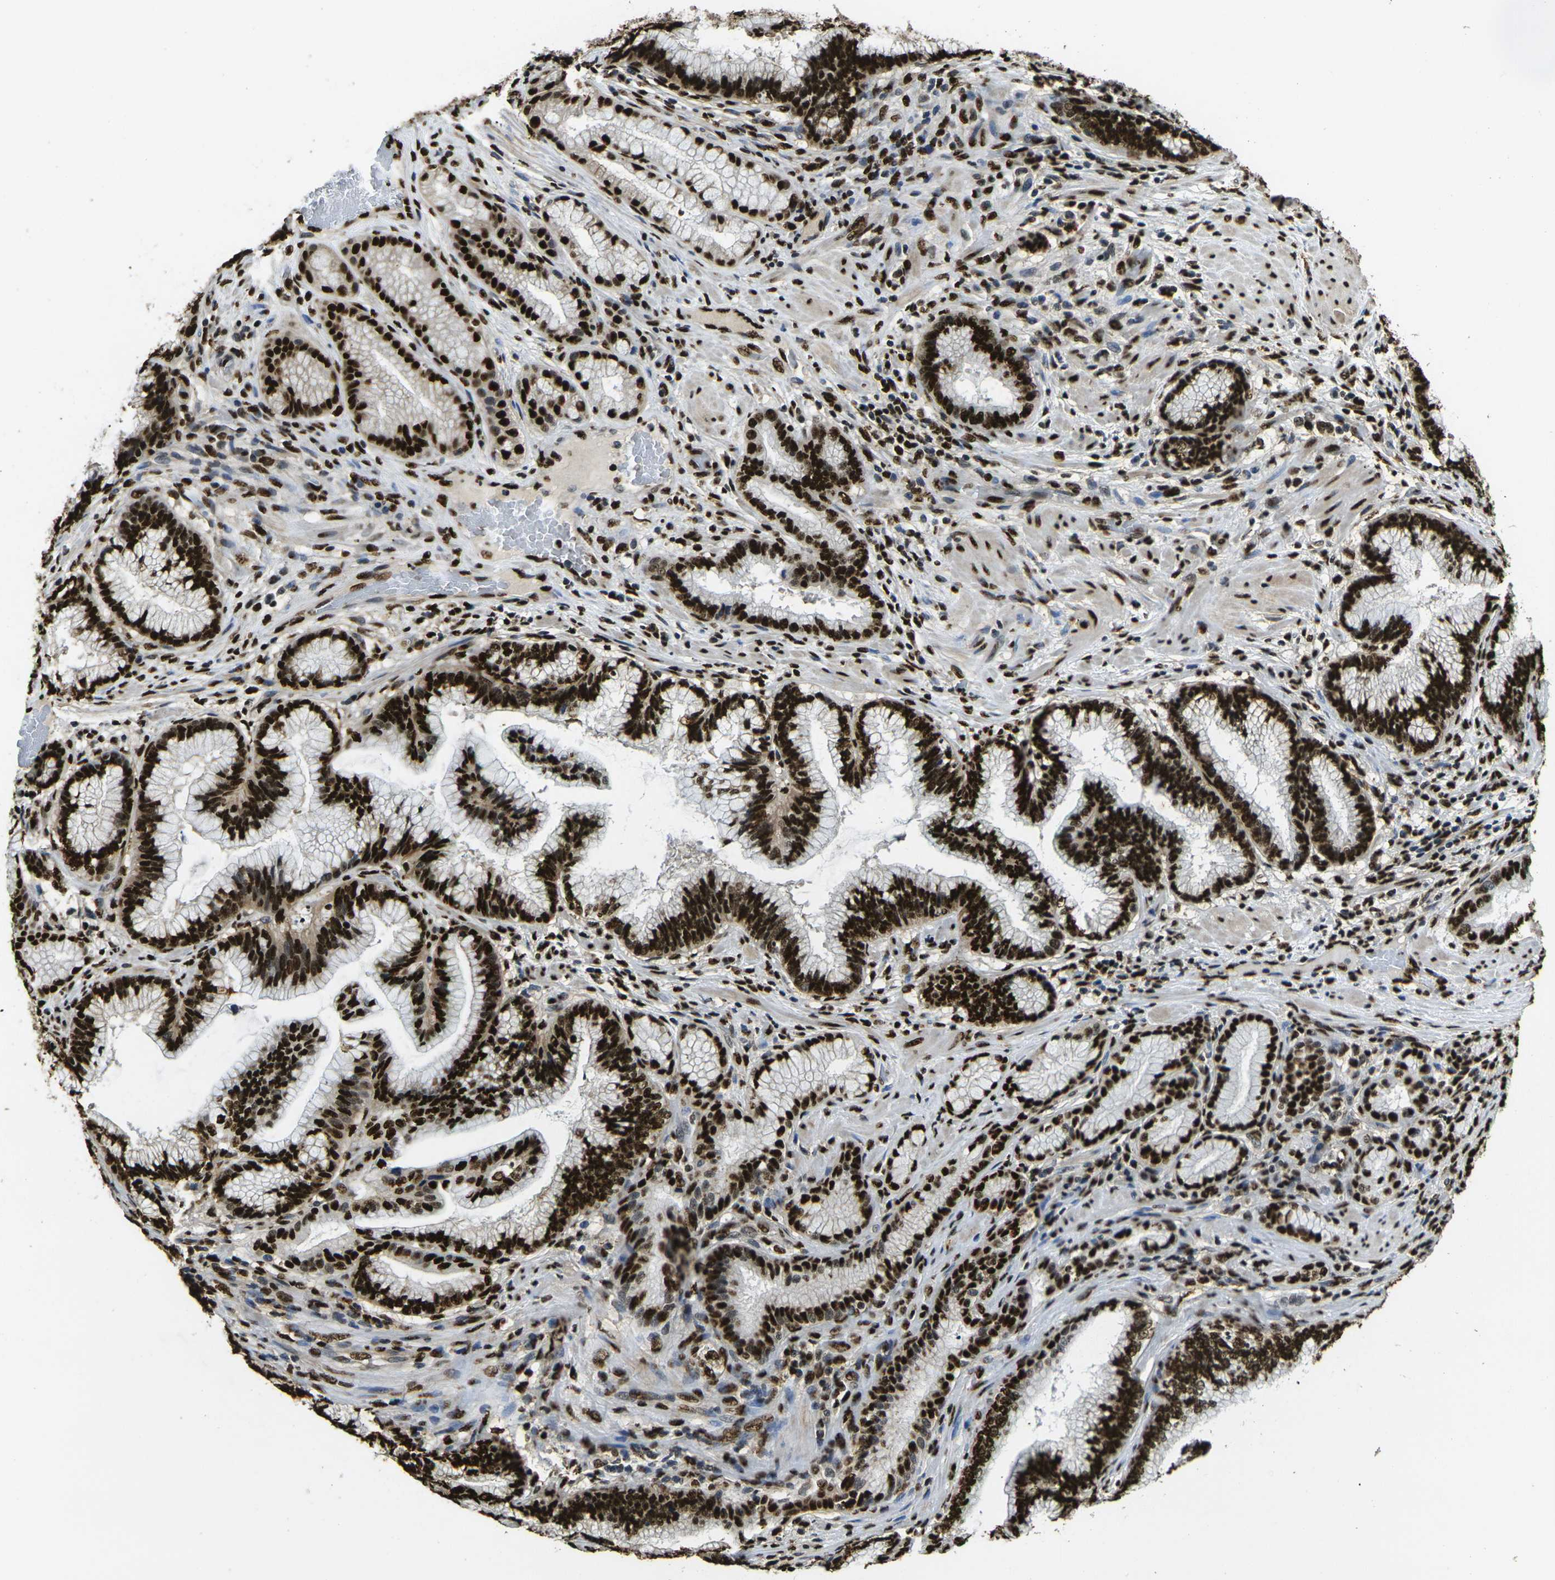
{"staining": {"intensity": "strong", "quantity": ">75%", "location": "nuclear"}, "tissue": "pancreatic cancer", "cell_type": "Tumor cells", "image_type": "cancer", "snomed": [{"axis": "morphology", "description": "Adenocarcinoma, NOS"}, {"axis": "topography", "description": "Pancreas"}], "caption": "Pancreatic cancer stained with immunohistochemistry (IHC) demonstrates strong nuclear staining in about >75% of tumor cells. (Stains: DAB (3,3'-diaminobenzidine) in brown, nuclei in blue, Microscopy: brightfield microscopy at high magnification).", "gene": "SMARCC1", "patient": {"sex": "female", "age": 64}}